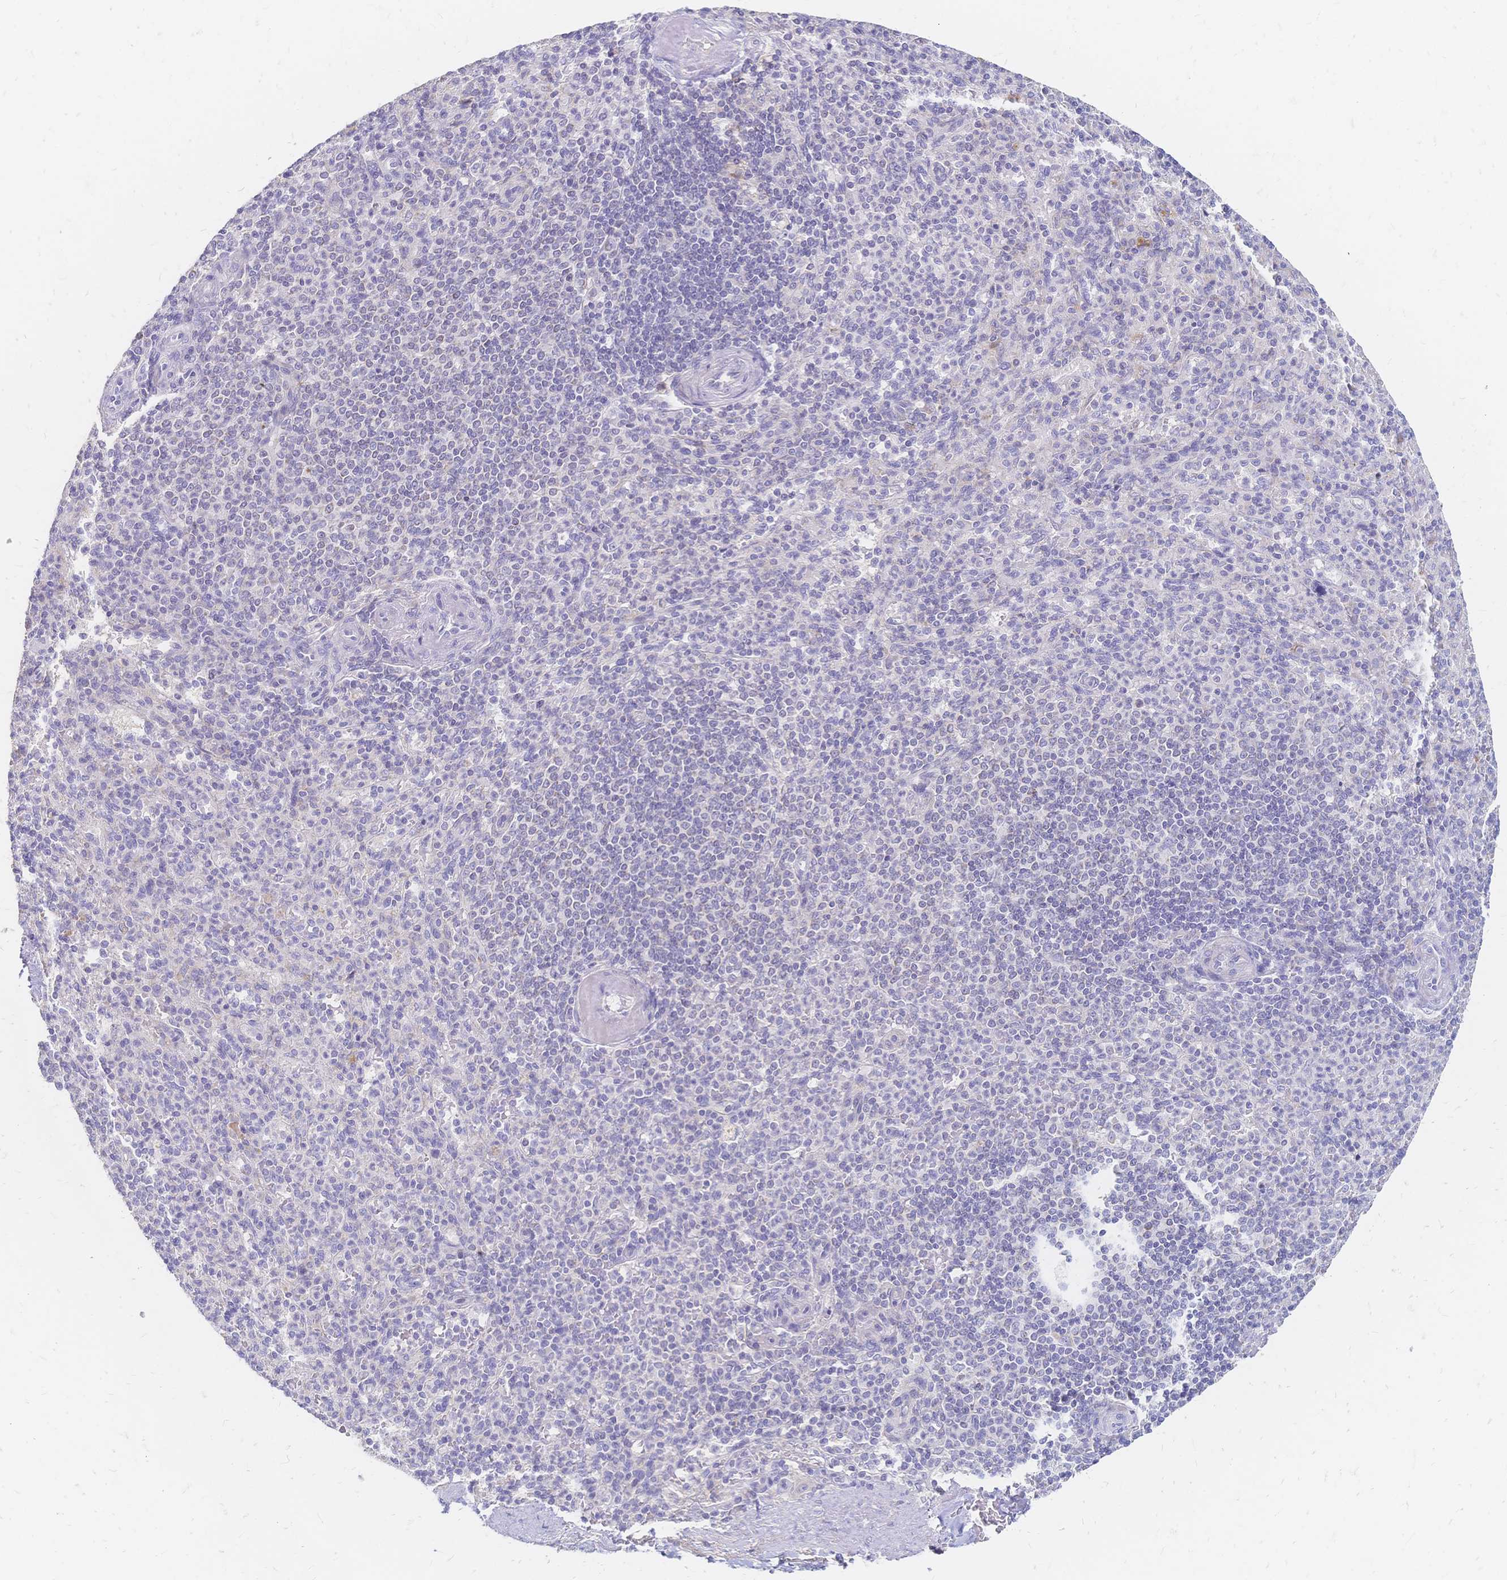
{"staining": {"intensity": "negative", "quantity": "none", "location": "none"}, "tissue": "spleen", "cell_type": "Cells in red pulp", "image_type": "normal", "snomed": [{"axis": "morphology", "description": "Normal tissue, NOS"}, {"axis": "topography", "description": "Spleen"}], "caption": "Immunohistochemistry micrograph of normal human spleen stained for a protein (brown), which shows no expression in cells in red pulp.", "gene": "VWC2L", "patient": {"sex": "female", "age": 74}}